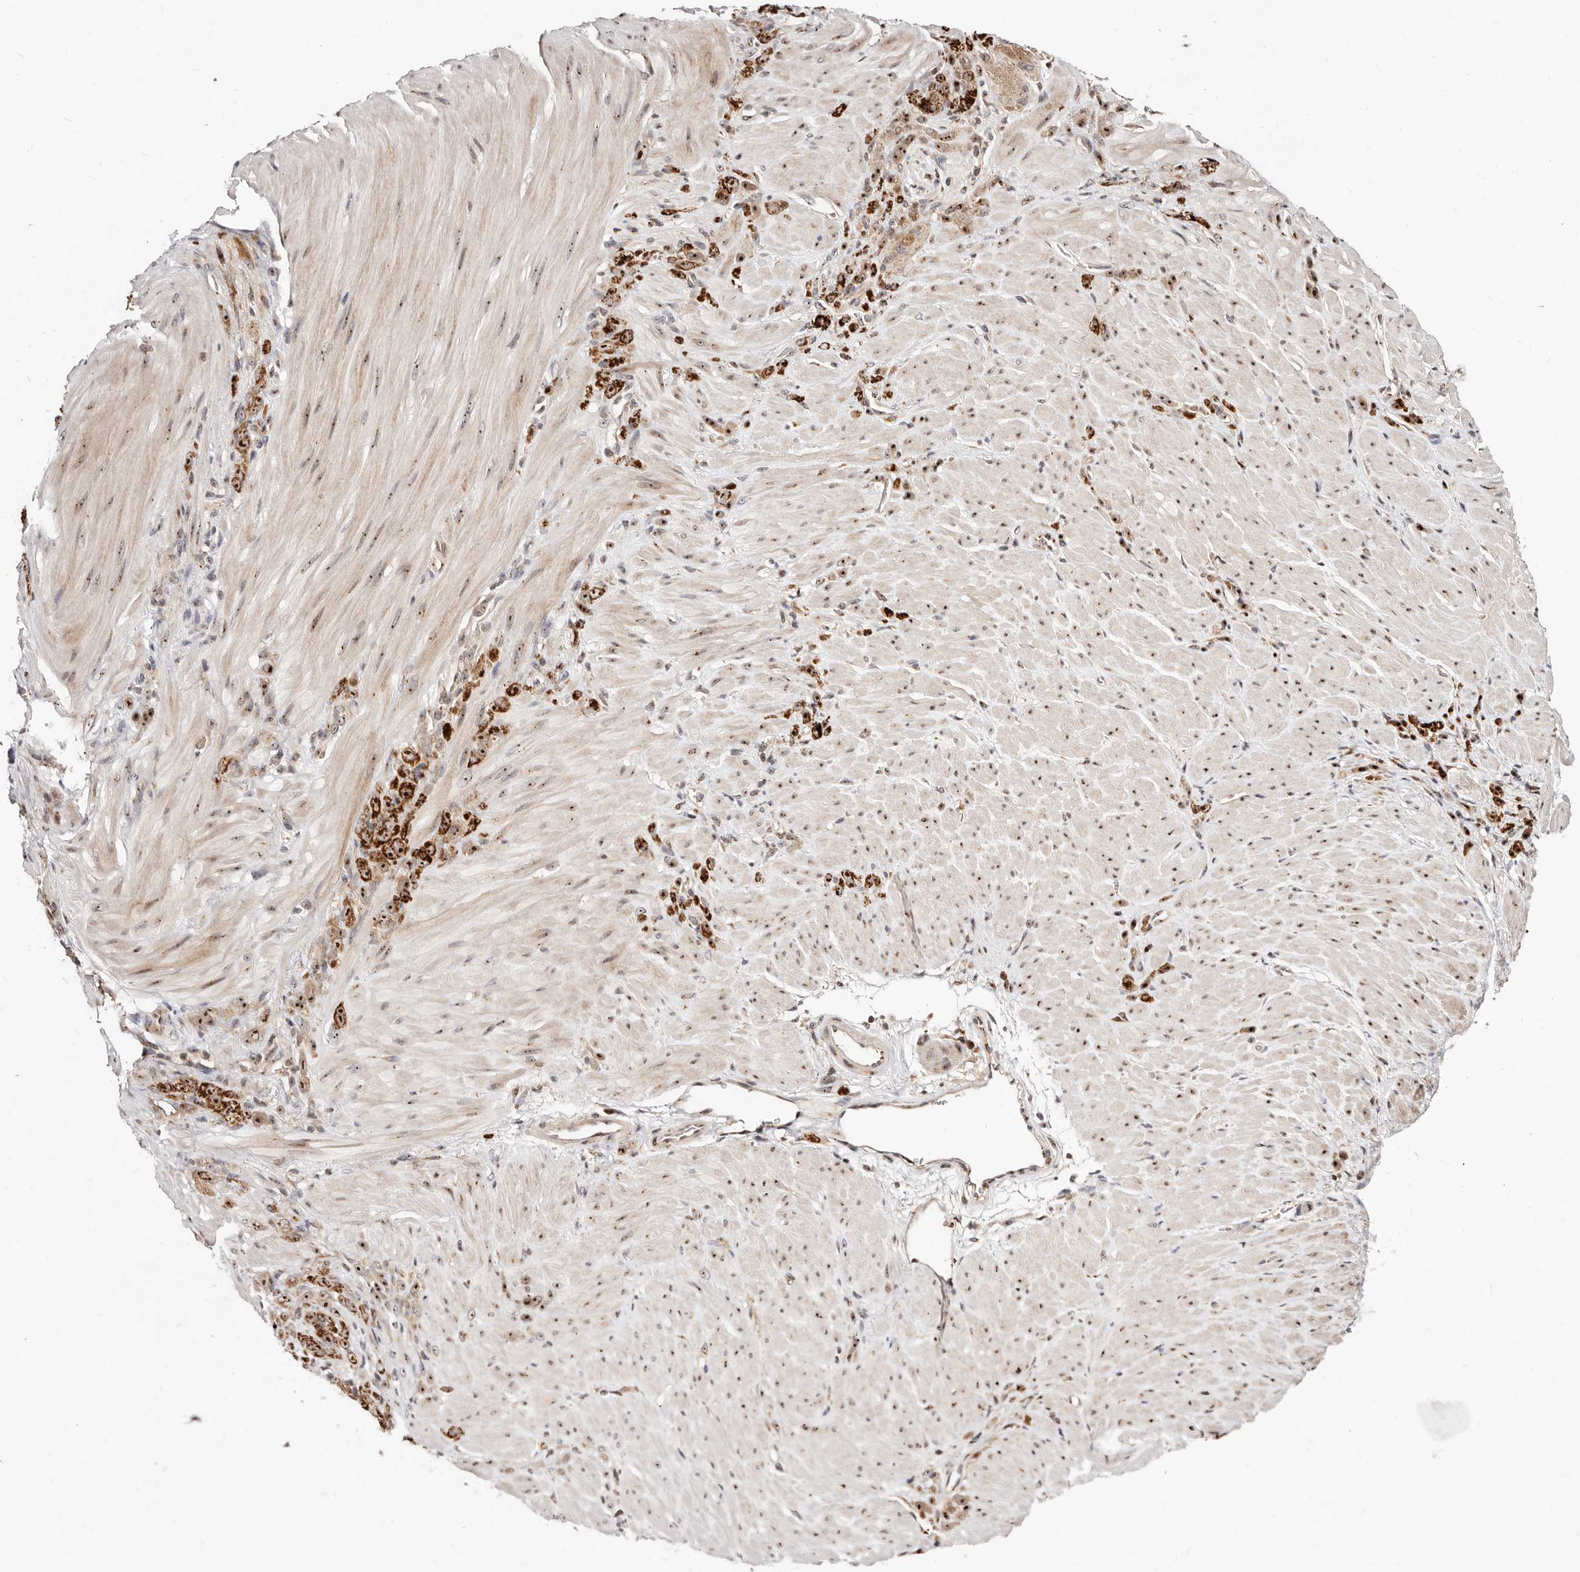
{"staining": {"intensity": "strong", "quantity": ">75%", "location": "cytoplasmic/membranous,nuclear"}, "tissue": "stomach cancer", "cell_type": "Tumor cells", "image_type": "cancer", "snomed": [{"axis": "morphology", "description": "Normal tissue, NOS"}, {"axis": "morphology", "description": "Adenocarcinoma, NOS"}, {"axis": "topography", "description": "Stomach"}], "caption": "DAB (3,3'-diaminobenzidine) immunohistochemical staining of stomach cancer (adenocarcinoma) exhibits strong cytoplasmic/membranous and nuclear protein expression in approximately >75% of tumor cells.", "gene": "APOL6", "patient": {"sex": "male", "age": 82}}